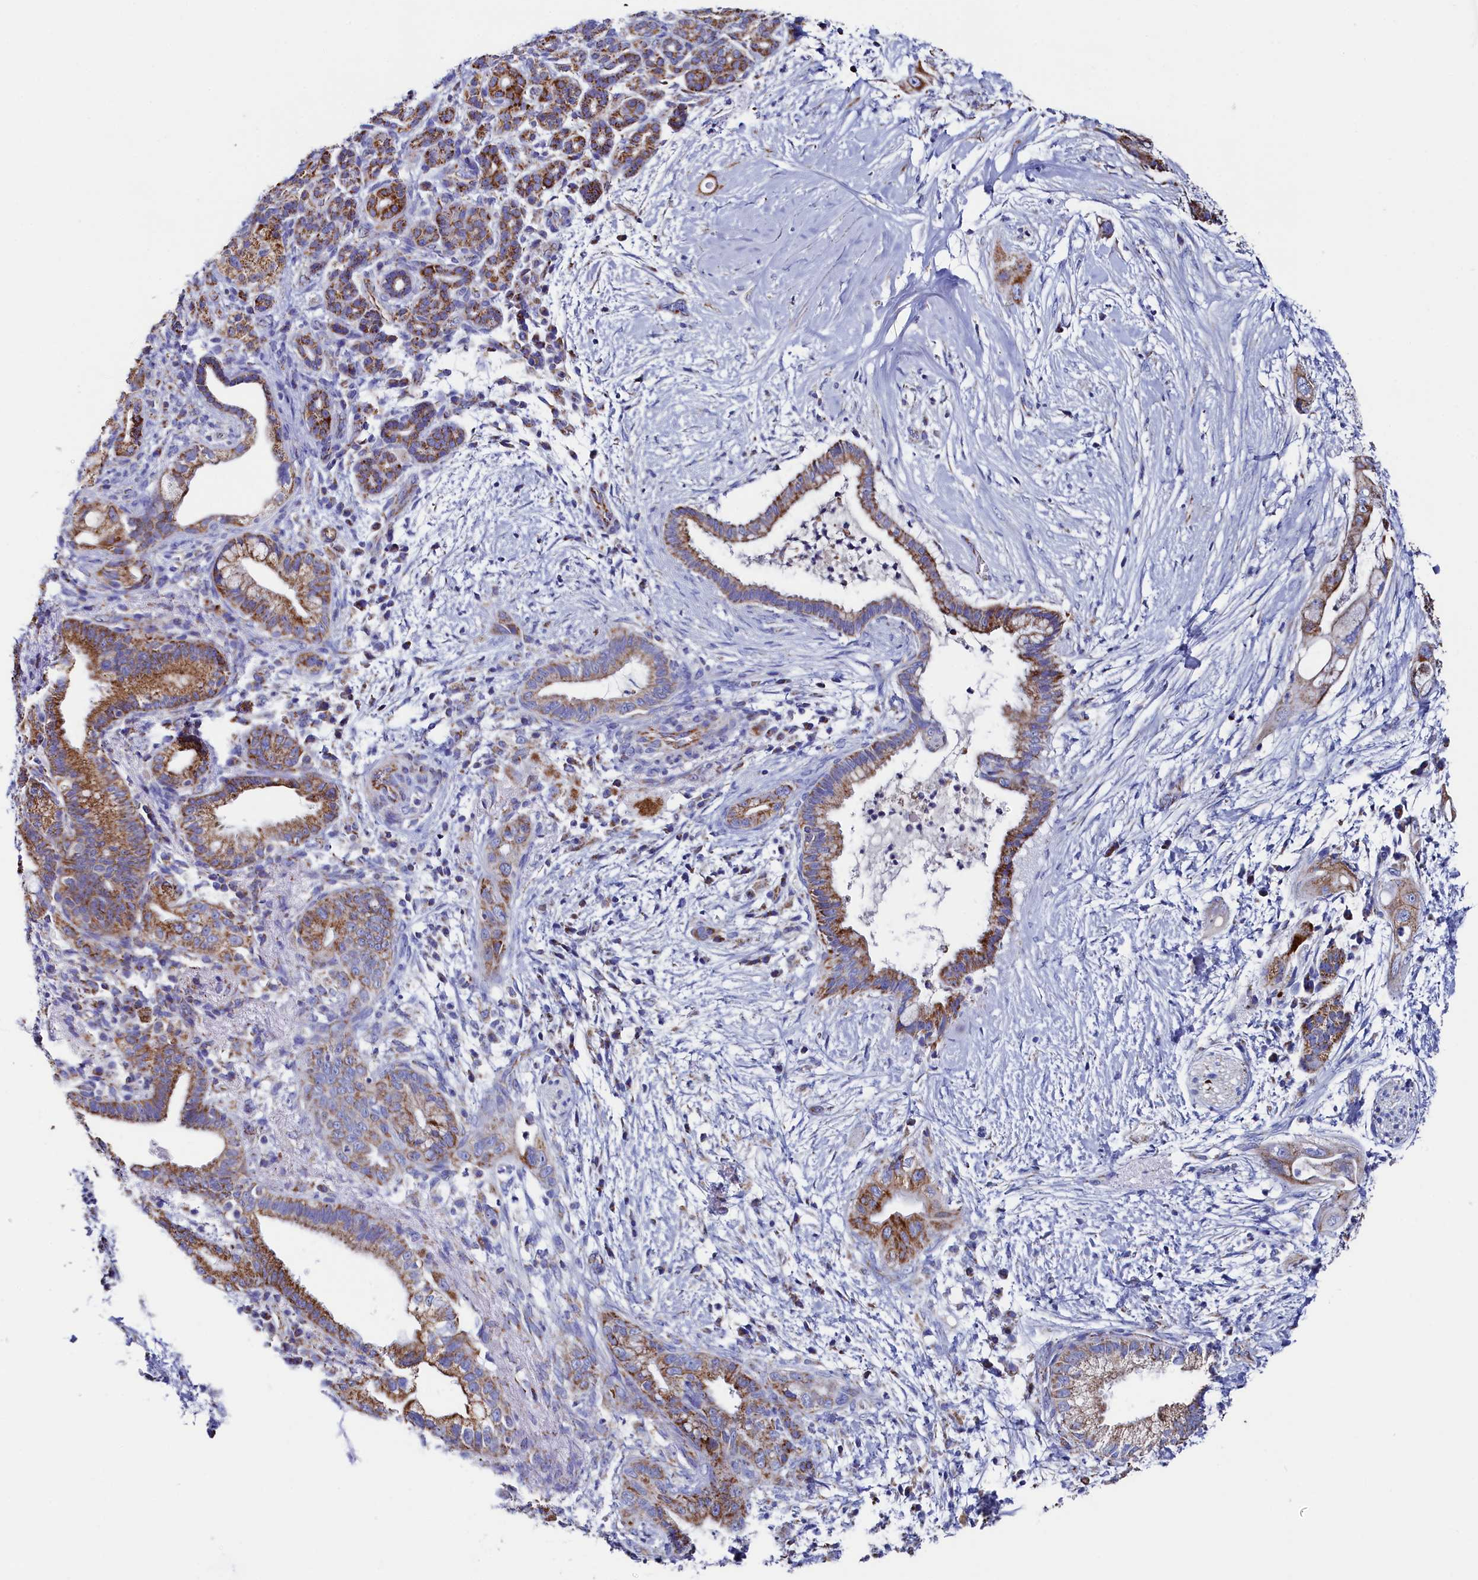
{"staining": {"intensity": "moderate", "quantity": ">75%", "location": "cytoplasmic/membranous"}, "tissue": "pancreatic cancer", "cell_type": "Tumor cells", "image_type": "cancer", "snomed": [{"axis": "morphology", "description": "Adenocarcinoma, NOS"}, {"axis": "topography", "description": "Pancreas"}], "caption": "The image shows immunohistochemical staining of pancreatic cancer (adenocarcinoma). There is moderate cytoplasmic/membranous positivity is identified in about >75% of tumor cells.", "gene": "MMAB", "patient": {"sex": "male", "age": 59}}